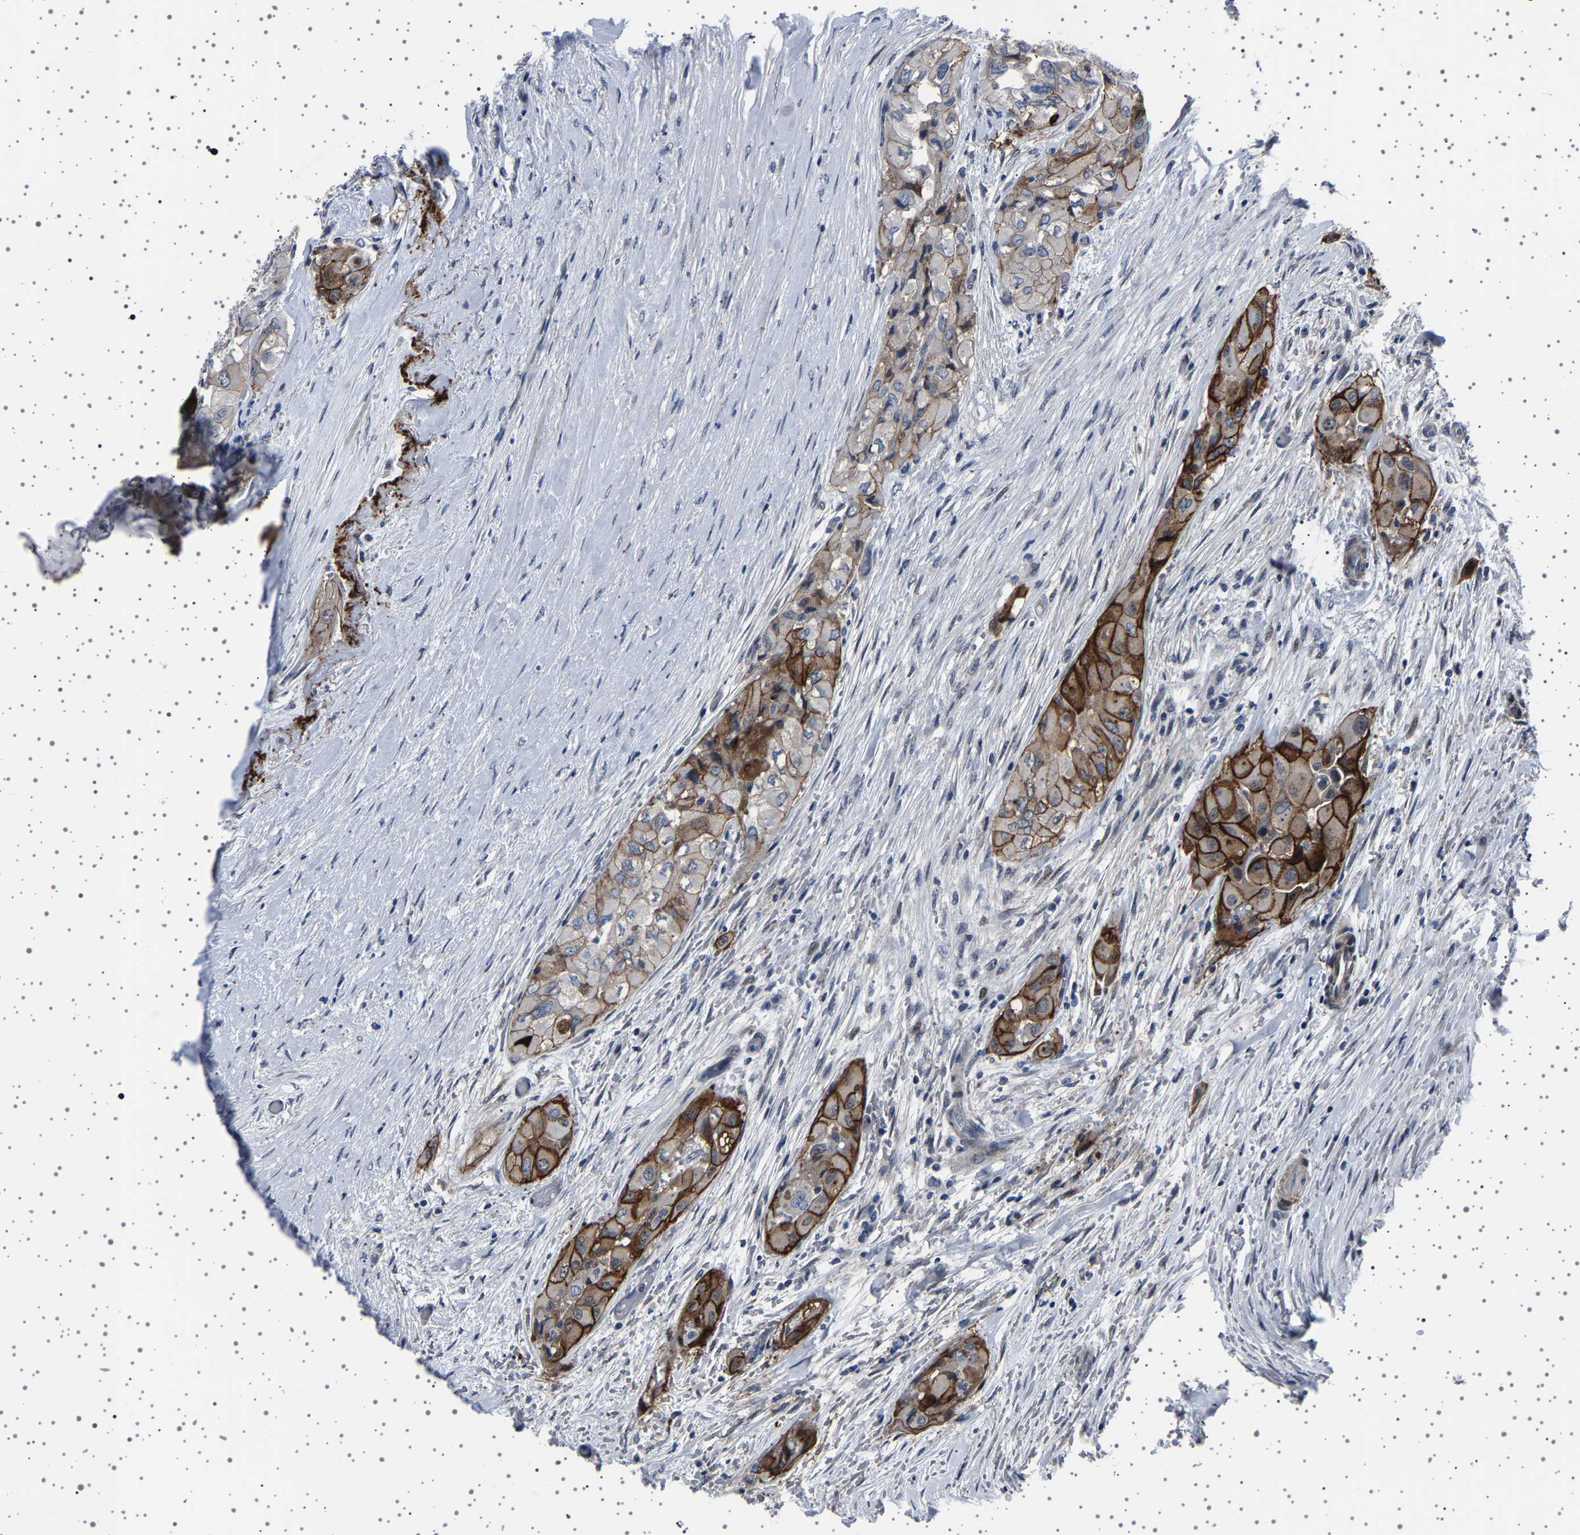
{"staining": {"intensity": "strong", "quantity": "<25%", "location": "cytoplasmic/membranous"}, "tissue": "thyroid cancer", "cell_type": "Tumor cells", "image_type": "cancer", "snomed": [{"axis": "morphology", "description": "Papillary adenocarcinoma, NOS"}, {"axis": "topography", "description": "Thyroid gland"}], "caption": "Brown immunohistochemical staining in thyroid cancer (papillary adenocarcinoma) demonstrates strong cytoplasmic/membranous staining in about <25% of tumor cells.", "gene": "PAK5", "patient": {"sex": "female", "age": 59}}